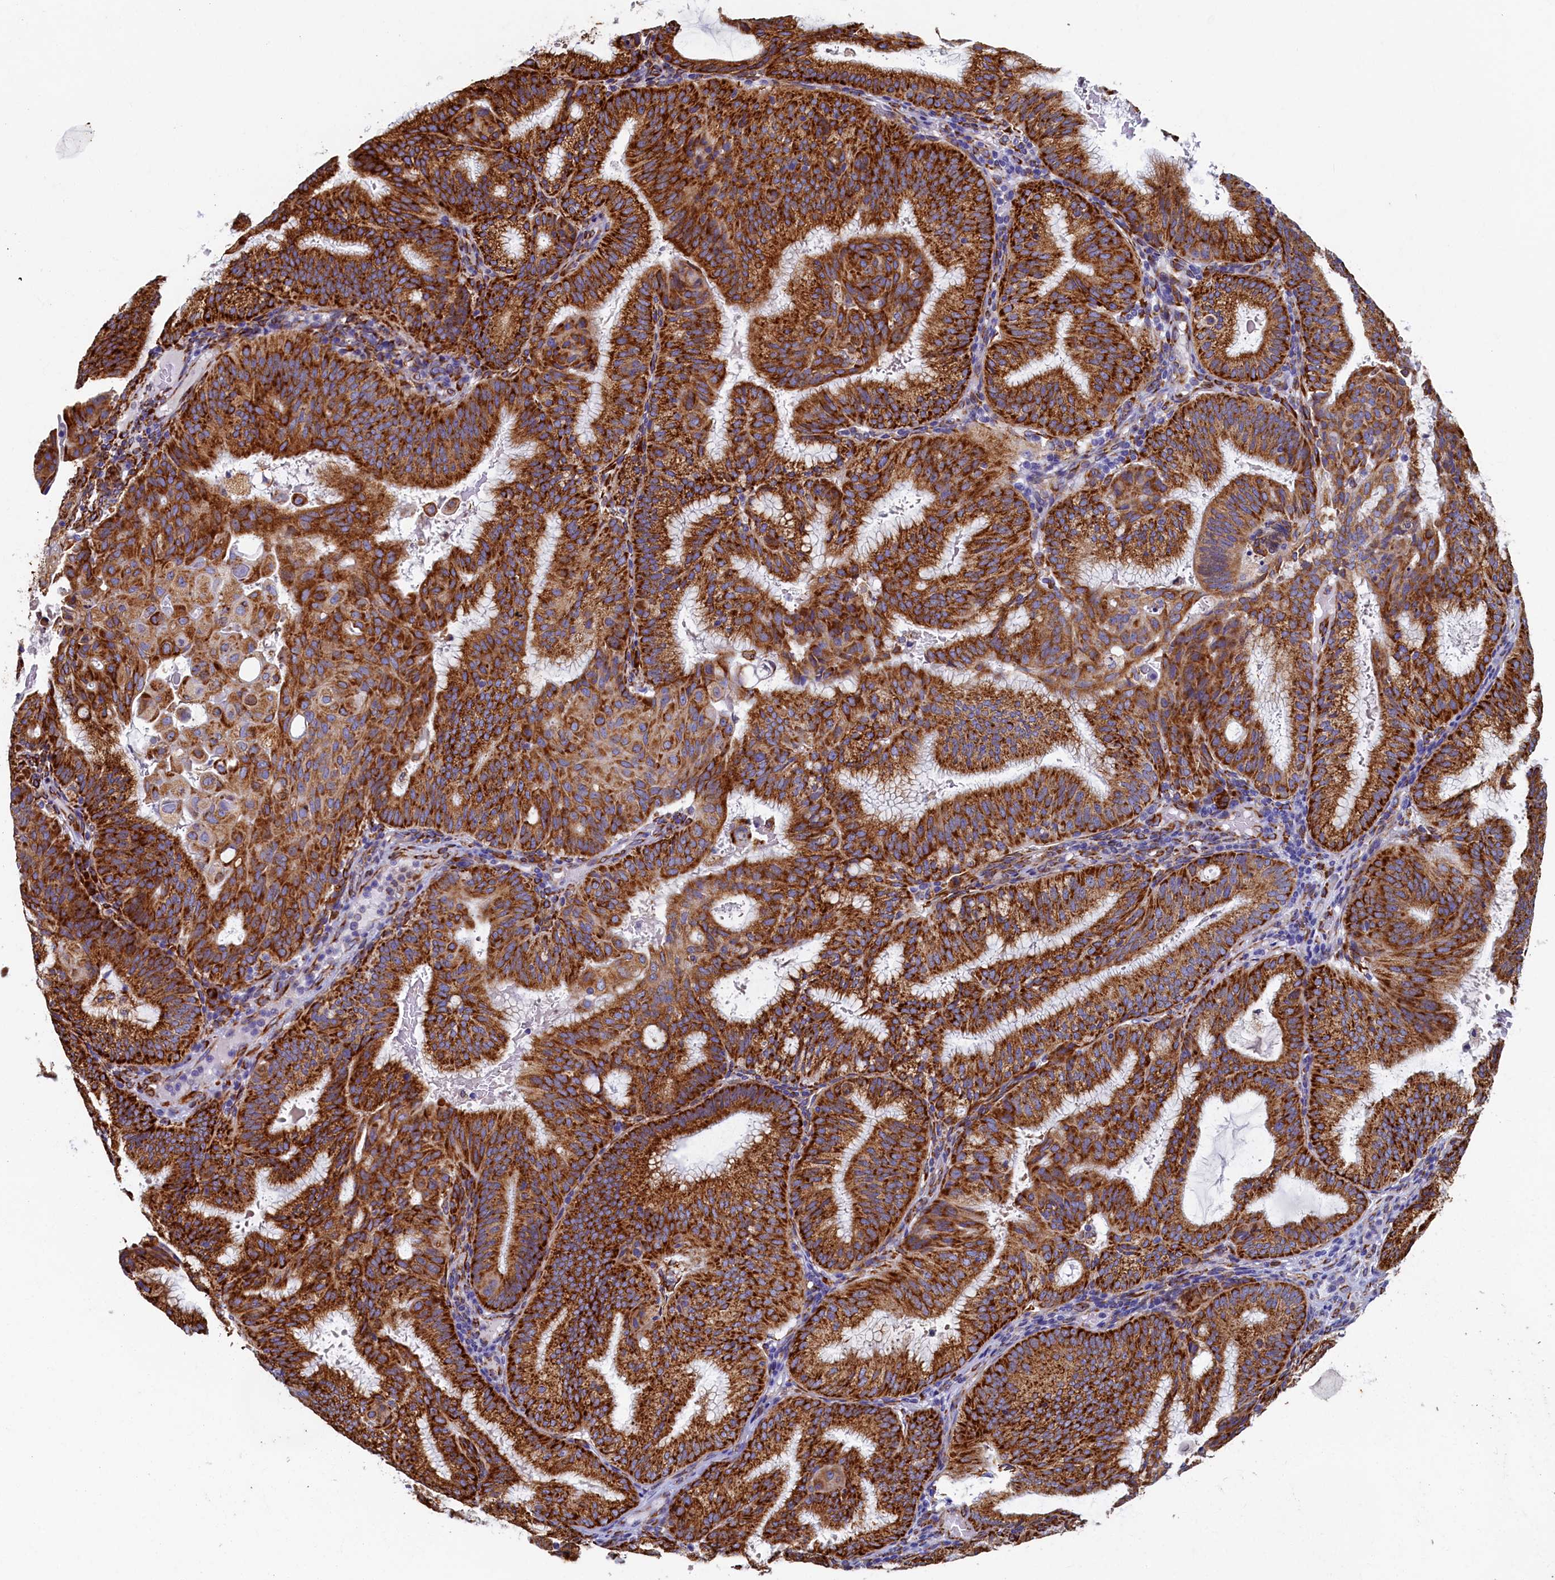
{"staining": {"intensity": "strong", "quantity": ">75%", "location": "cytoplasmic/membranous"}, "tissue": "endometrial cancer", "cell_type": "Tumor cells", "image_type": "cancer", "snomed": [{"axis": "morphology", "description": "Adenocarcinoma, NOS"}, {"axis": "topography", "description": "Endometrium"}], "caption": "There is high levels of strong cytoplasmic/membranous expression in tumor cells of endometrial cancer (adenocarcinoma), as demonstrated by immunohistochemical staining (brown color).", "gene": "TMEM18", "patient": {"sex": "female", "age": 49}}